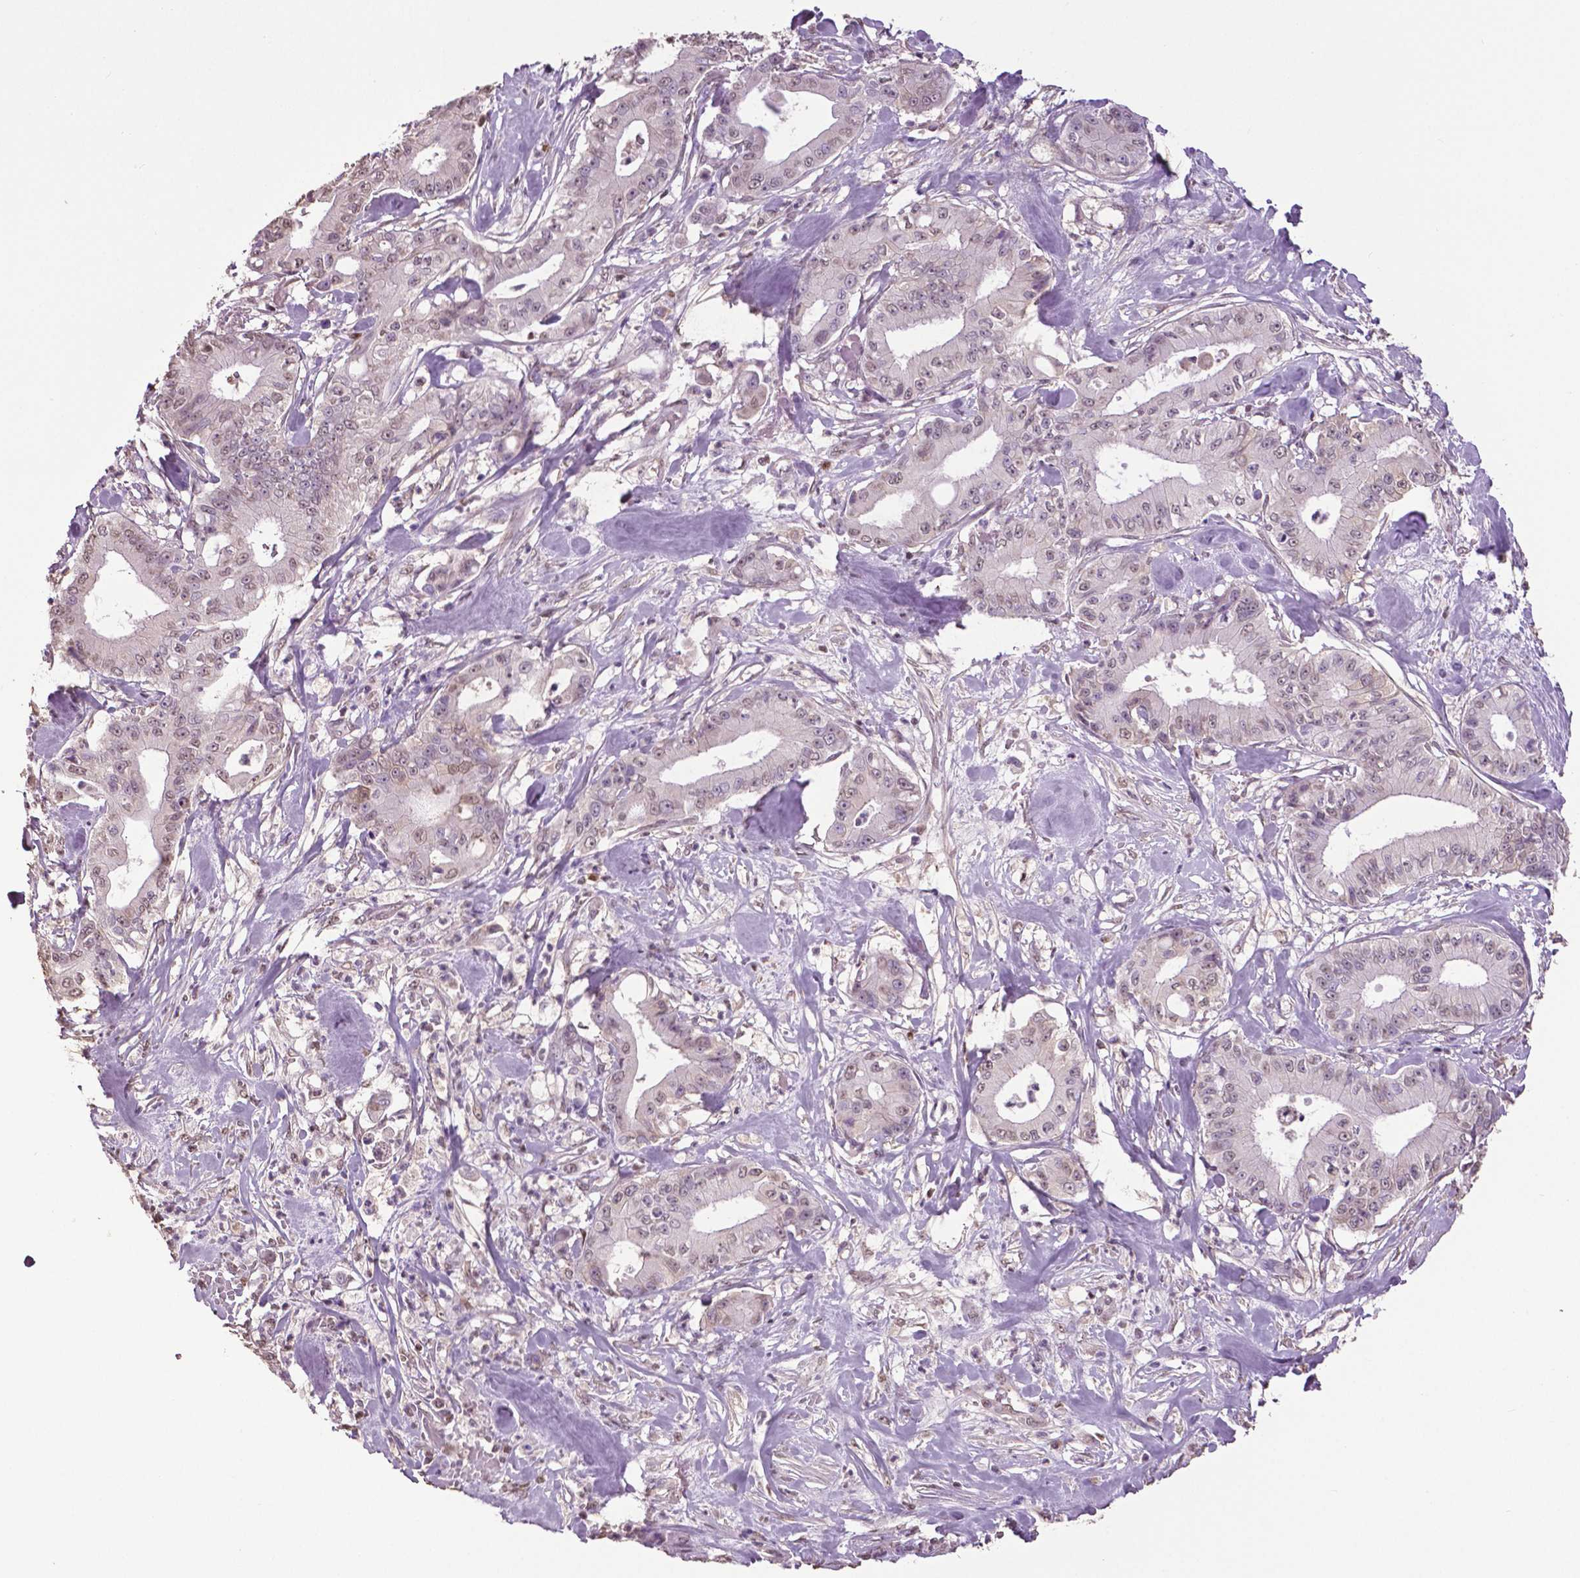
{"staining": {"intensity": "weak", "quantity": "<25%", "location": "nuclear"}, "tissue": "pancreatic cancer", "cell_type": "Tumor cells", "image_type": "cancer", "snomed": [{"axis": "morphology", "description": "Adenocarcinoma, NOS"}, {"axis": "topography", "description": "Pancreas"}], "caption": "Histopathology image shows no significant protein staining in tumor cells of pancreatic adenocarcinoma.", "gene": "RUNX3", "patient": {"sex": "male", "age": 71}}